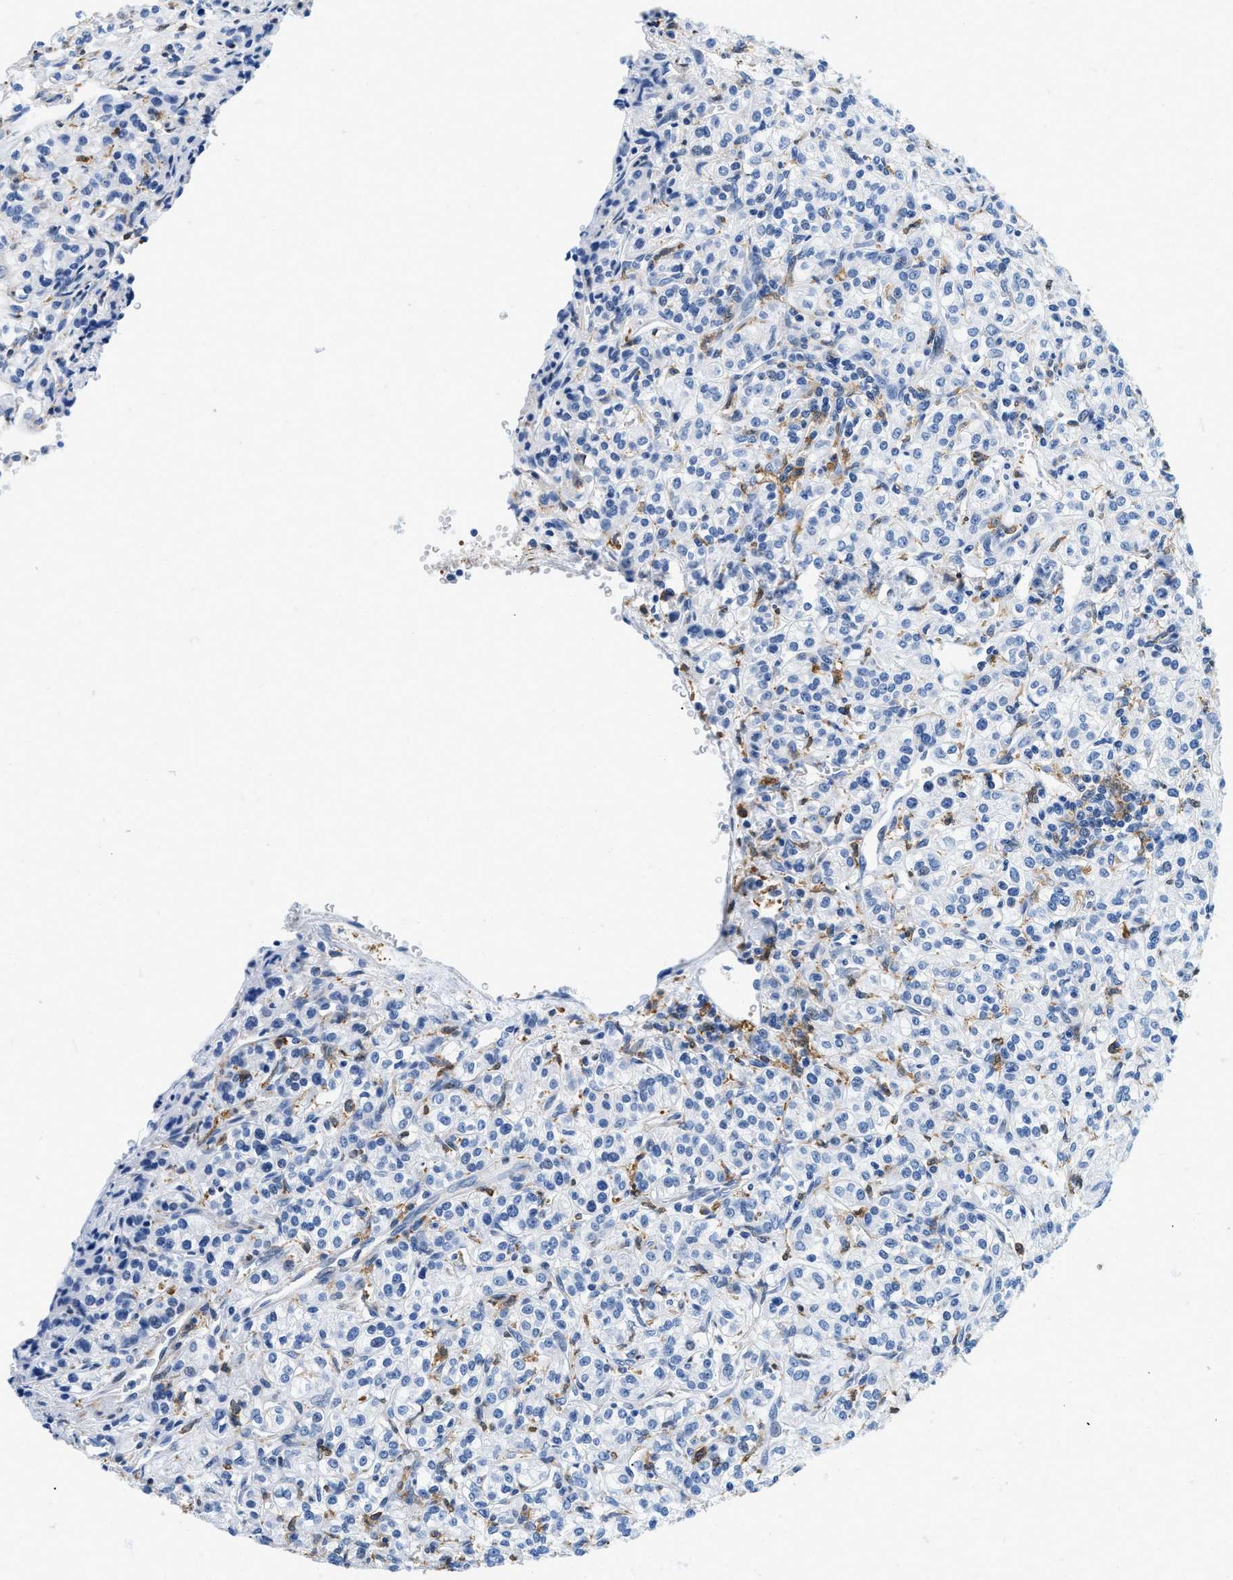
{"staining": {"intensity": "negative", "quantity": "none", "location": "none"}, "tissue": "renal cancer", "cell_type": "Tumor cells", "image_type": "cancer", "snomed": [{"axis": "morphology", "description": "Adenocarcinoma, NOS"}, {"axis": "topography", "description": "Kidney"}], "caption": "The photomicrograph reveals no significant expression in tumor cells of renal adenocarcinoma. (Stains: DAB (3,3'-diaminobenzidine) immunohistochemistry with hematoxylin counter stain, Microscopy: brightfield microscopy at high magnification).", "gene": "GSN", "patient": {"sex": "male", "age": 77}}